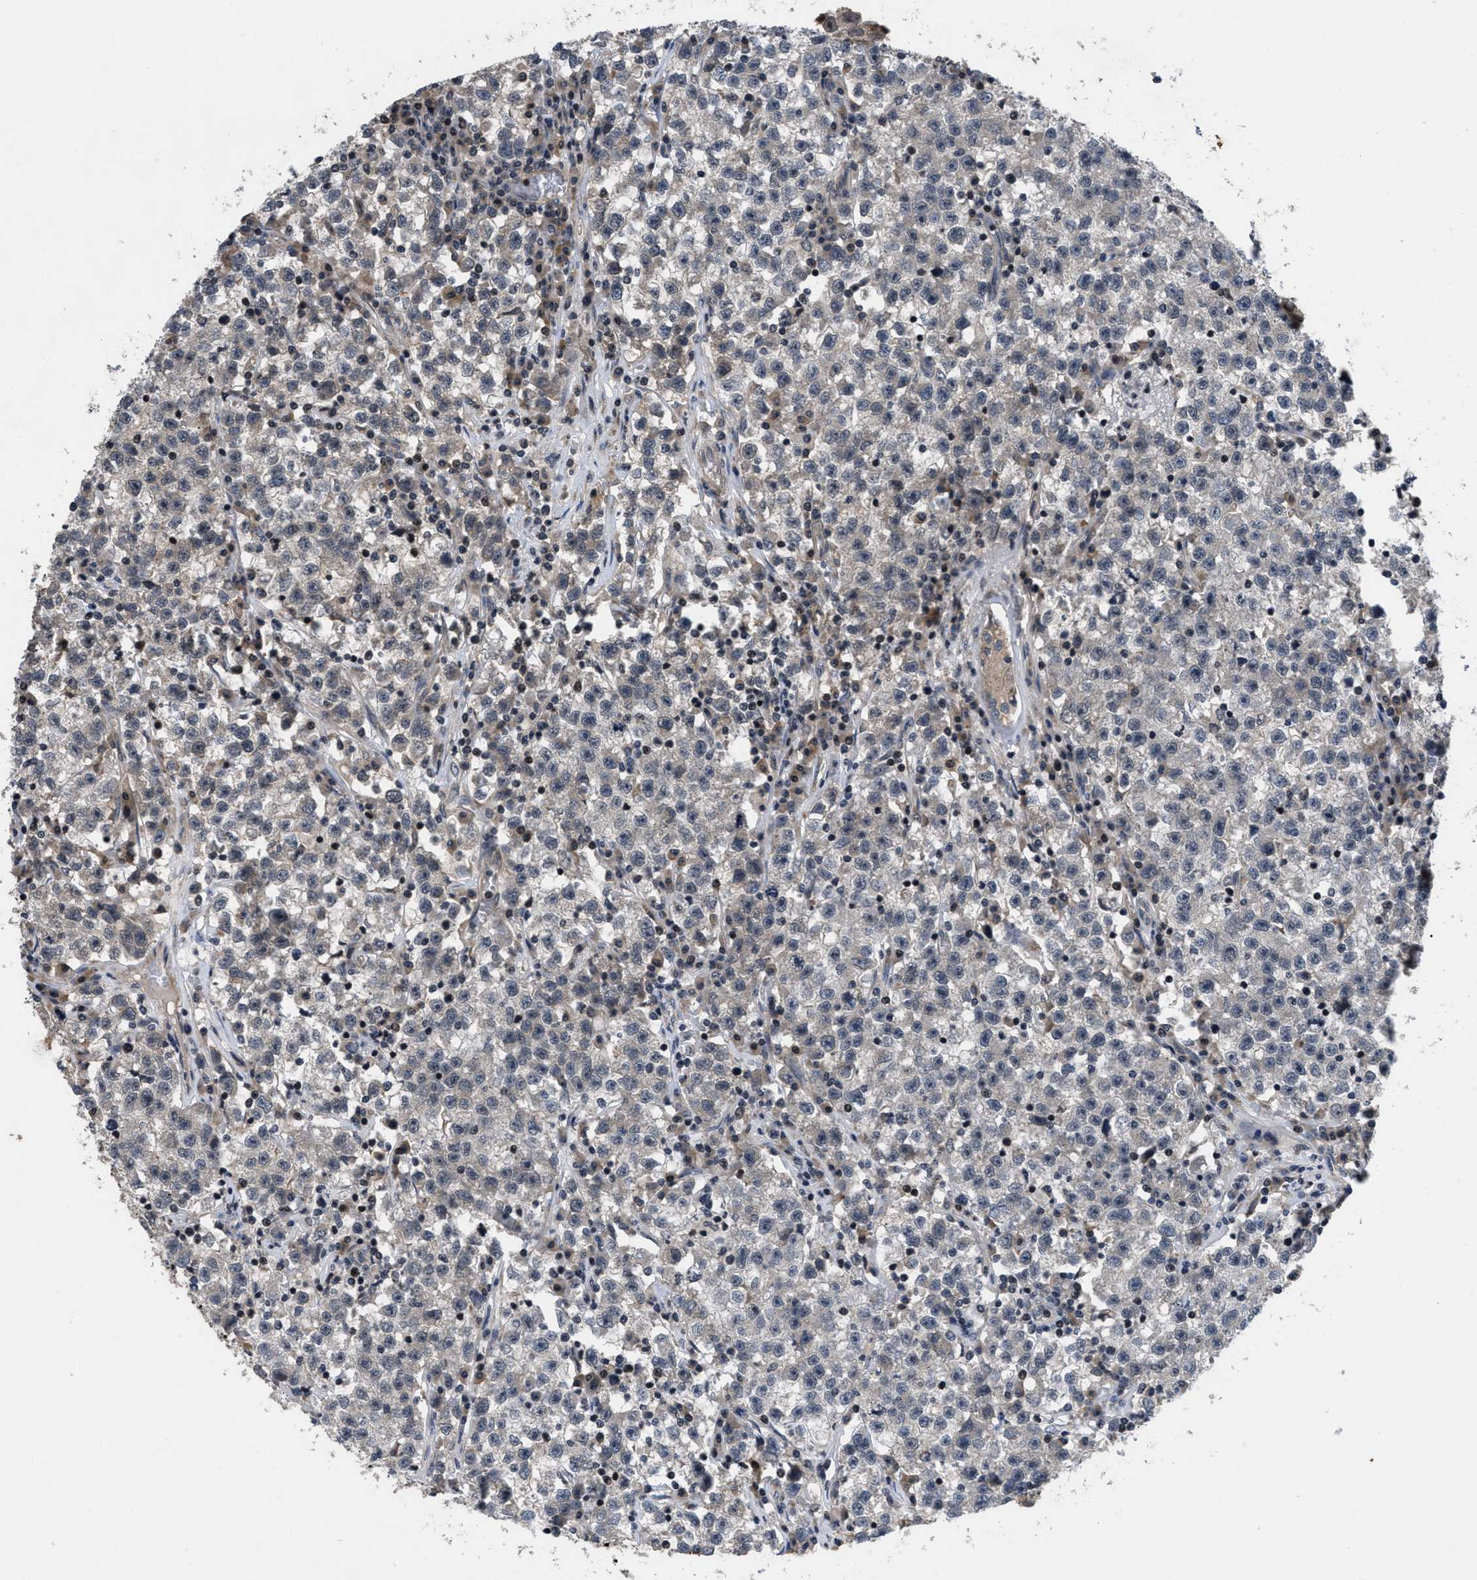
{"staining": {"intensity": "weak", "quantity": "<25%", "location": "cytoplasmic/membranous"}, "tissue": "testis cancer", "cell_type": "Tumor cells", "image_type": "cancer", "snomed": [{"axis": "morphology", "description": "Seminoma, NOS"}, {"axis": "topography", "description": "Testis"}], "caption": "Tumor cells show no significant protein expression in testis cancer.", "gene": "DNAJC14", "patient": {"sex": "male", "age": 22}}